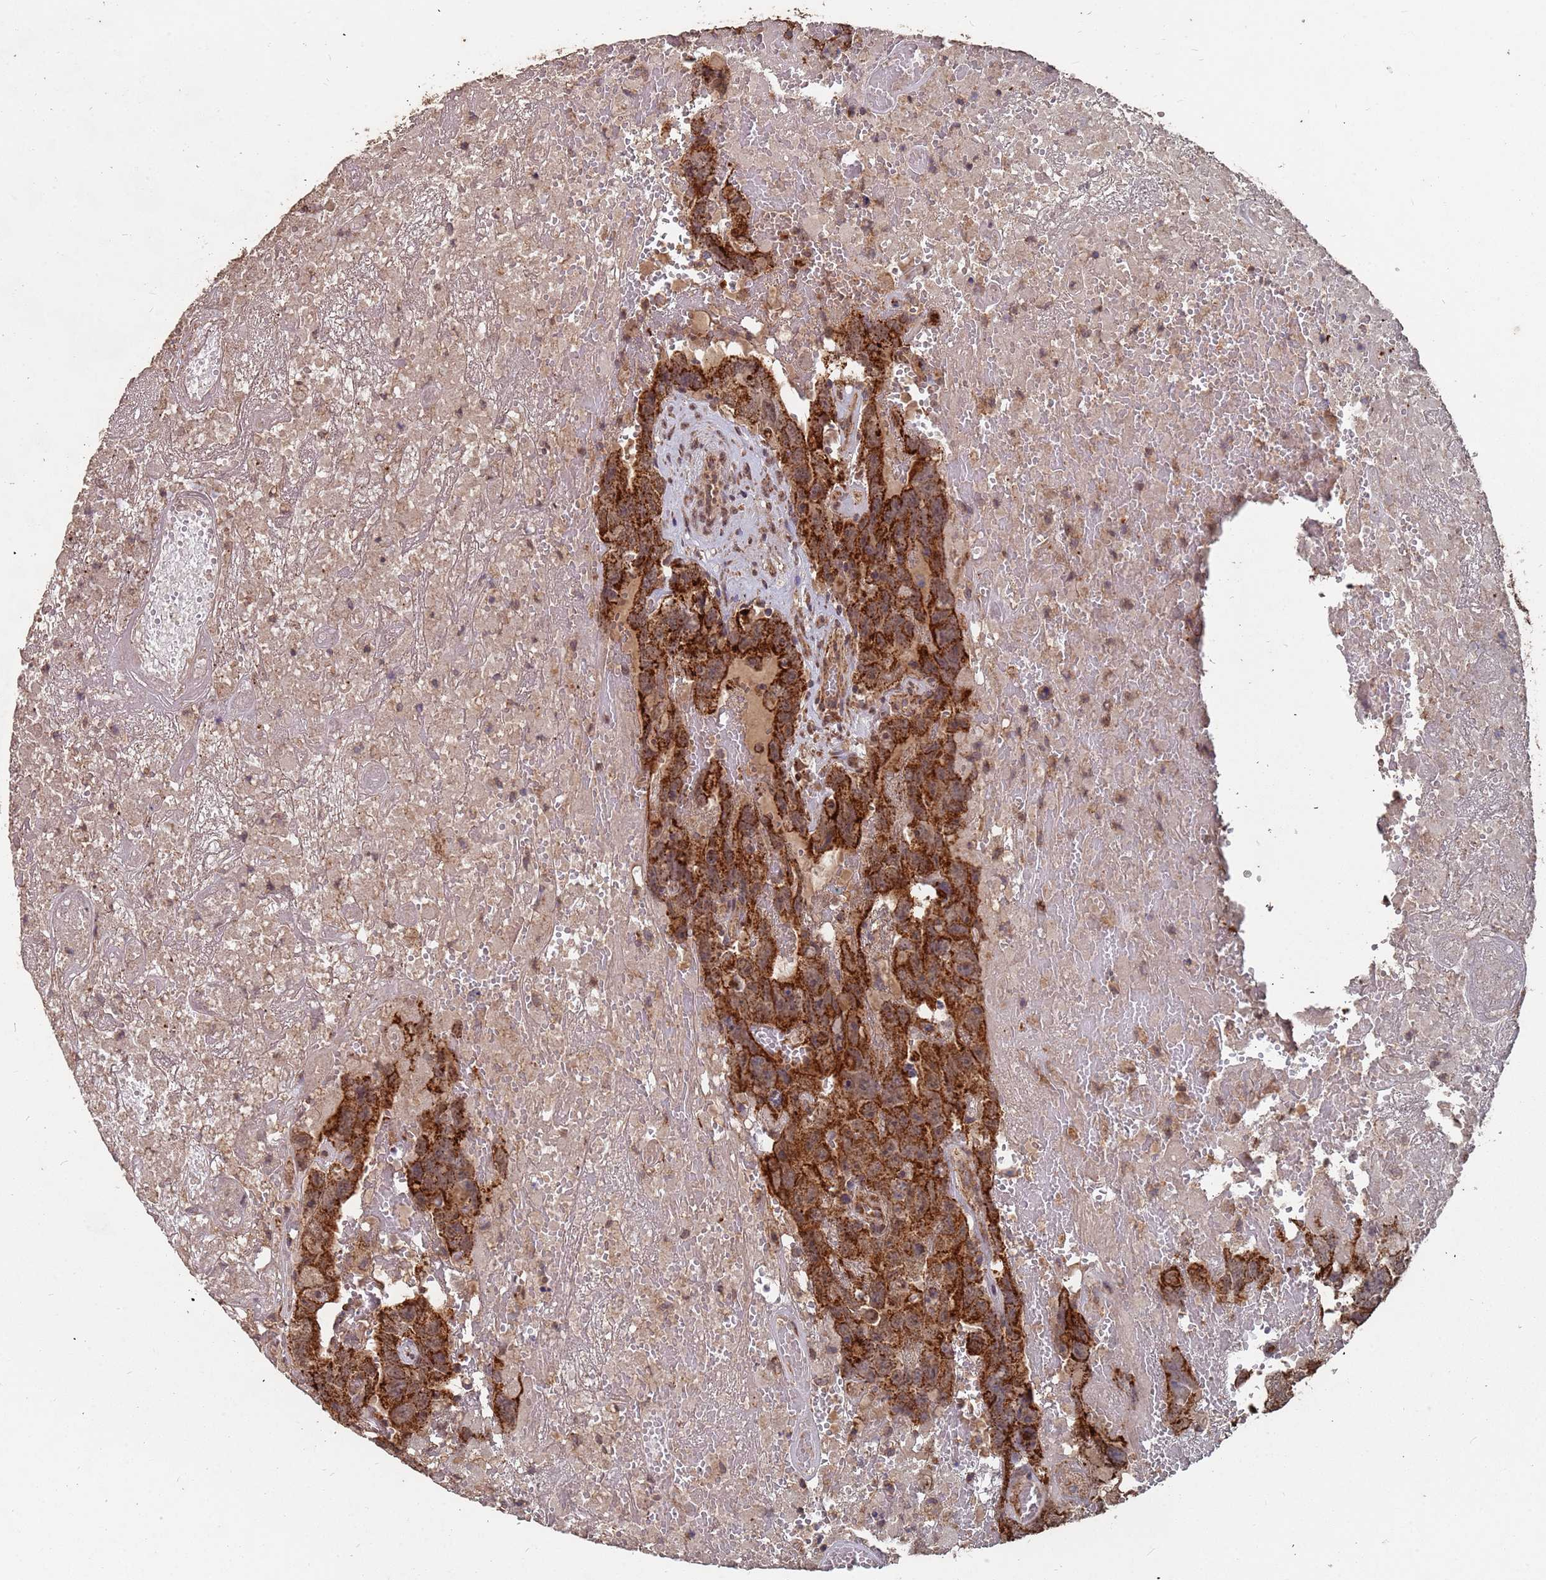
{"staining": {"intensity": "strong", "quantity": ">75%", "location": "cytoplasmic/membranous"}, "tissue": "testis cancer", "cell_type": "Tumor cells", "image_type": "cancer", "snomed": [{"axis": "morphology", "description": "Carcinoma, Embryonal, NOS"}, {"axis": "topography", "description": "Testis"}], "caption": "A high amount of strong cytoplasmic/membranous positivity is seen in about >75% of tumor cells in testis cancer (embryonal carcinoma) tissue. (DAB (3,3'-diaminobenzidine) IHC, brown staining for protein, blue staining for nuclei).", "gene": "PRORP", "patient": {"sex": "male", "age": 45}}